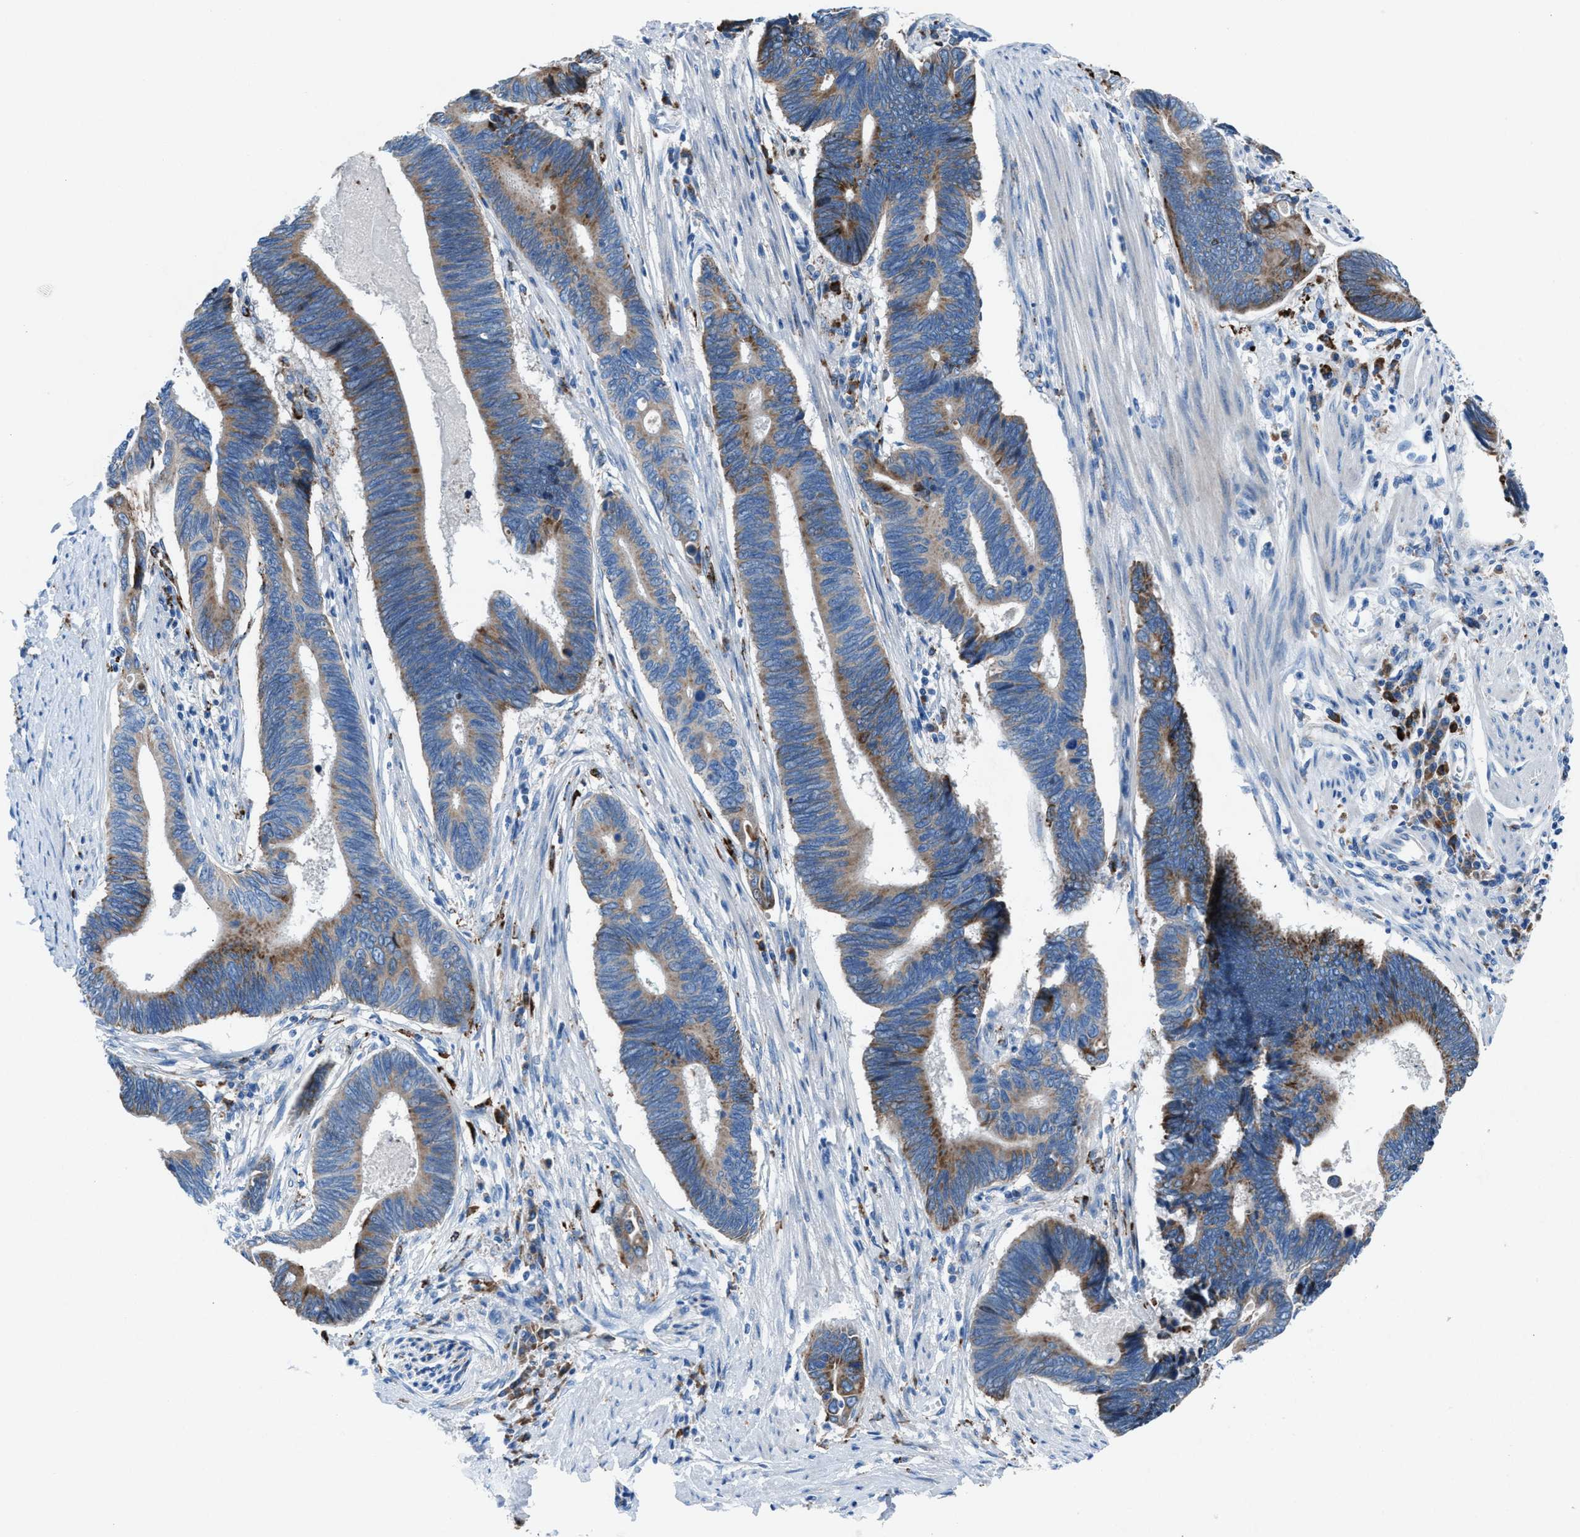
{"staining": {"intensity": "moderate", "quantity": ">75%", "location": "cytoplasmic/membranous"}, "tissue": "pancreatic cancer", "cell_type": "Tumor cells", "image_type": "cancer", "snomed": [{"axis": "morphology", "description": "Adenocarcinoma, NOS"}, {"axis": "topography", "description": "Pancreas"}], "caption": "Tumor cells exhibit medium levels of moderate cytoplasmic/membranous staining in approximately >75% of cells in pancreatic cancer.", "gene": "CD1B", "patient": {"sex": "female", "age": 70}}